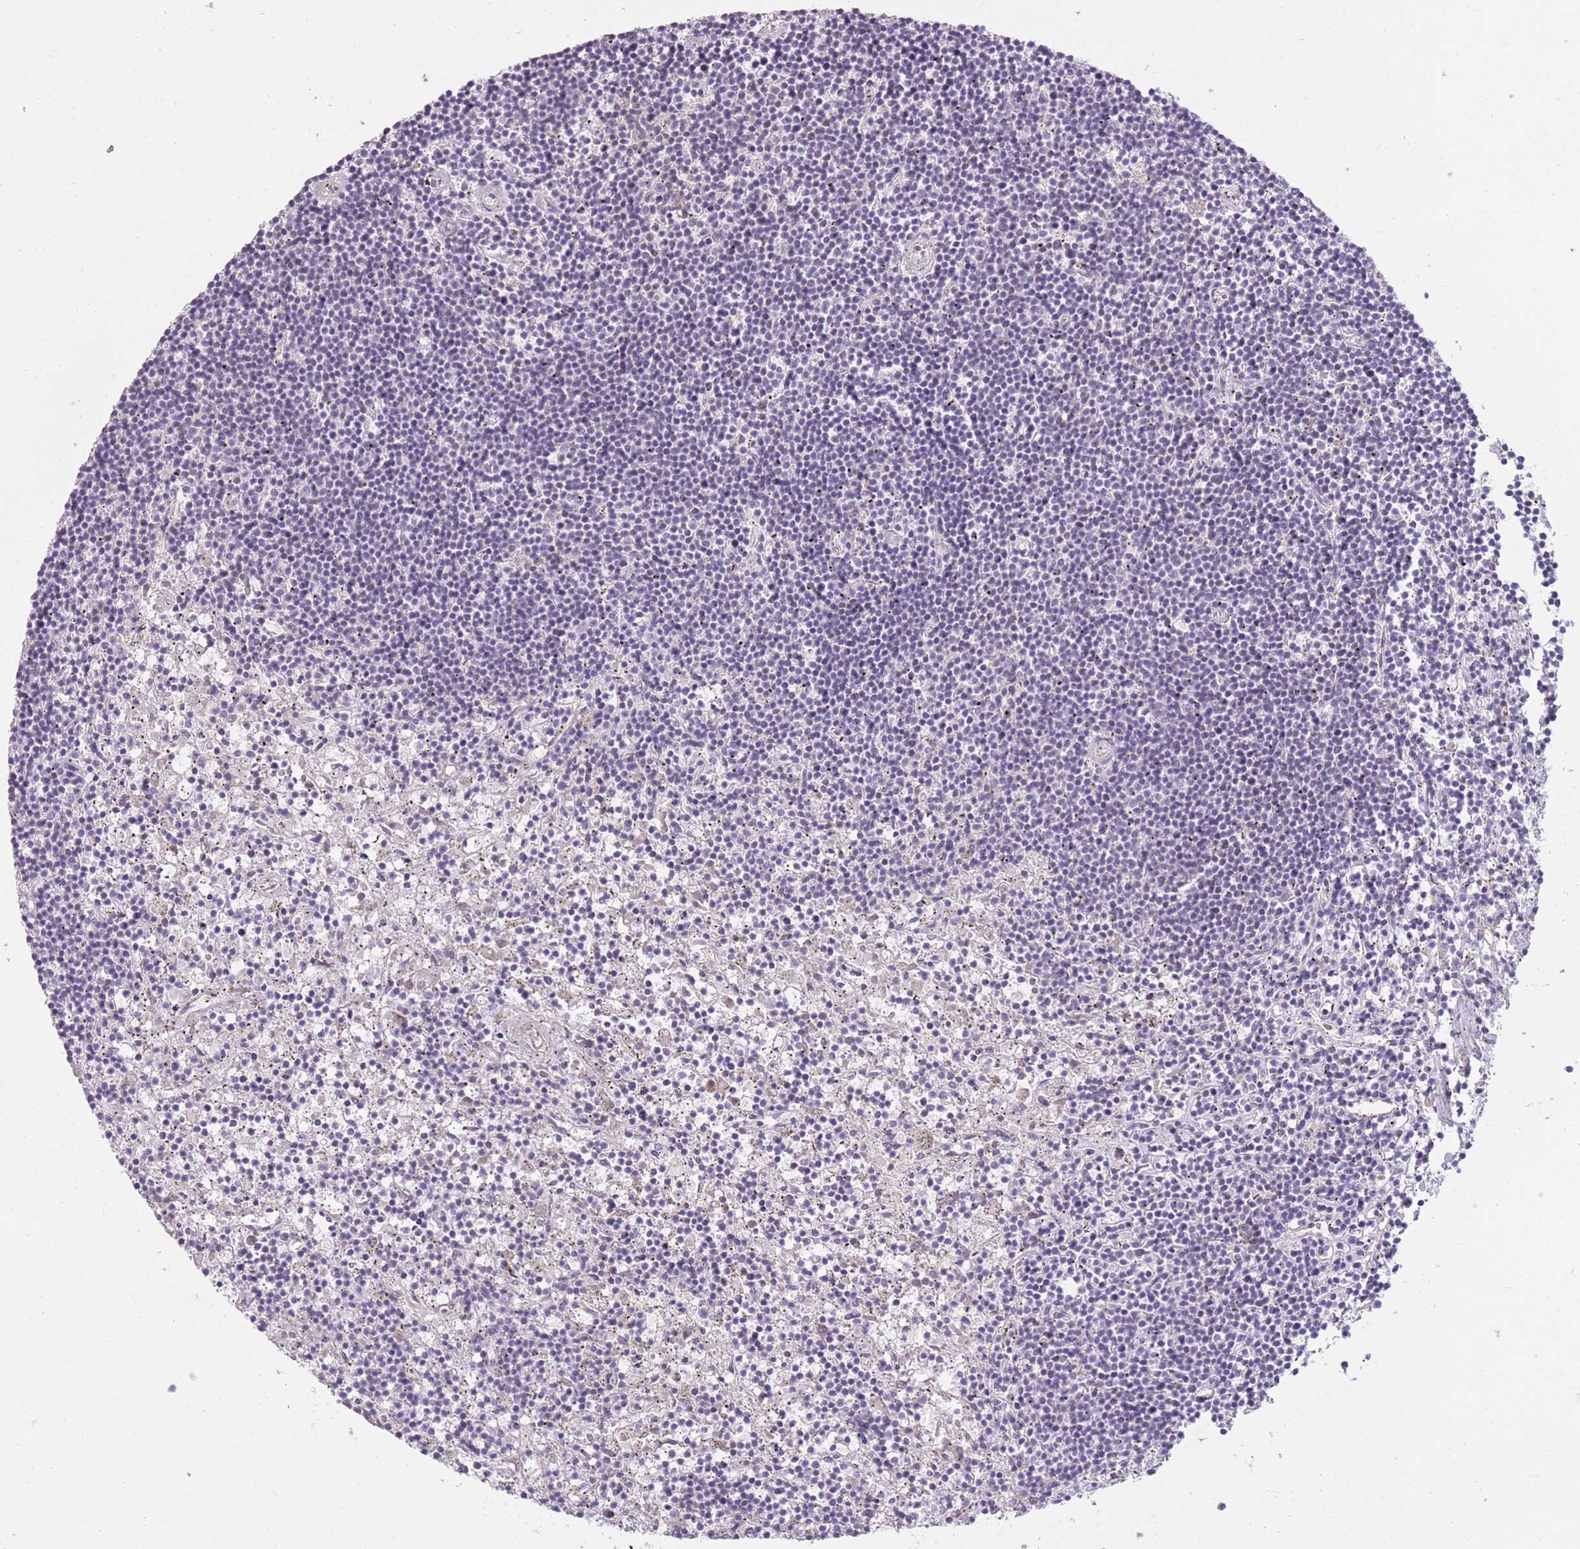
{"staining": {"intensity": "negative", "quantity": "none", "location": "none"}, "tissue": "lymphoma", "cell_type": "Tumor cells", "image_type": "cancer", "snomed": [{"axis": "morphology", "description": "Malignant lymphoma, non-Hodgkin's type, Low grade"}, {"axis": "topography", "description": "Spleen"}], "caption": "The histopathology image displays no significant expression in tumor cells of lymphoma.", "gene": "ZBTB24", "patient": {"sex": "male", "age": 76}}